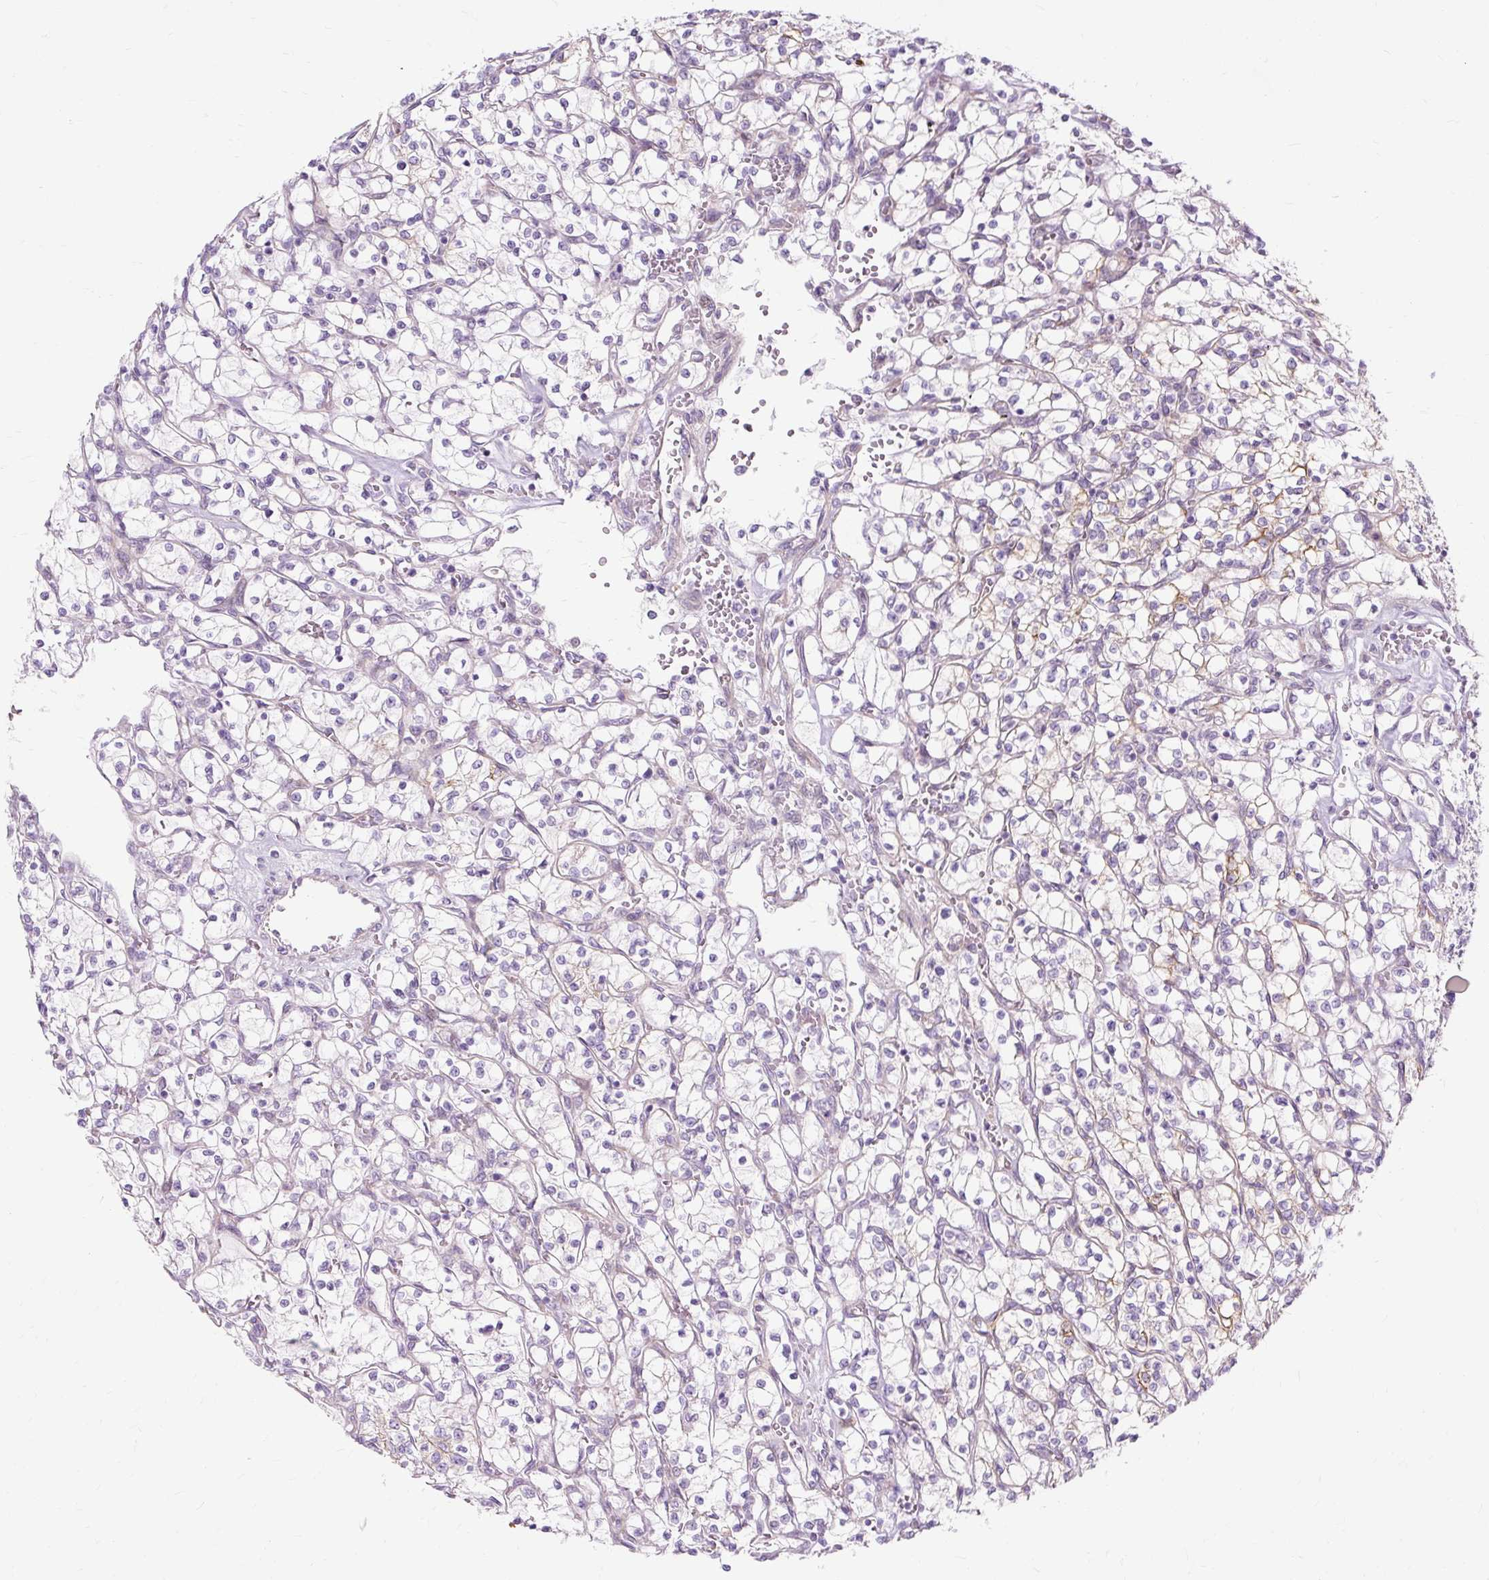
{"staining": {"intensity": "negative", "quantity": "none", "location": "none"}, "tissue": "renal cancer", "cell_type": "Tumor cells", "image_type": "cancer", "snomed": [{"axis": "morphology", "description": "Adenocarcinoma, NOS"}, {"axis": "topography", "description": "Kidney"}], "caption": "Tumor cells are negative for protein expression in human renal cancer. The staining is performed using DAB brown chromogen with nuclei counter-stained in using hematoxylin.", "gene": "DCTN4", "patient": {"sex": "female", "age": 64}}